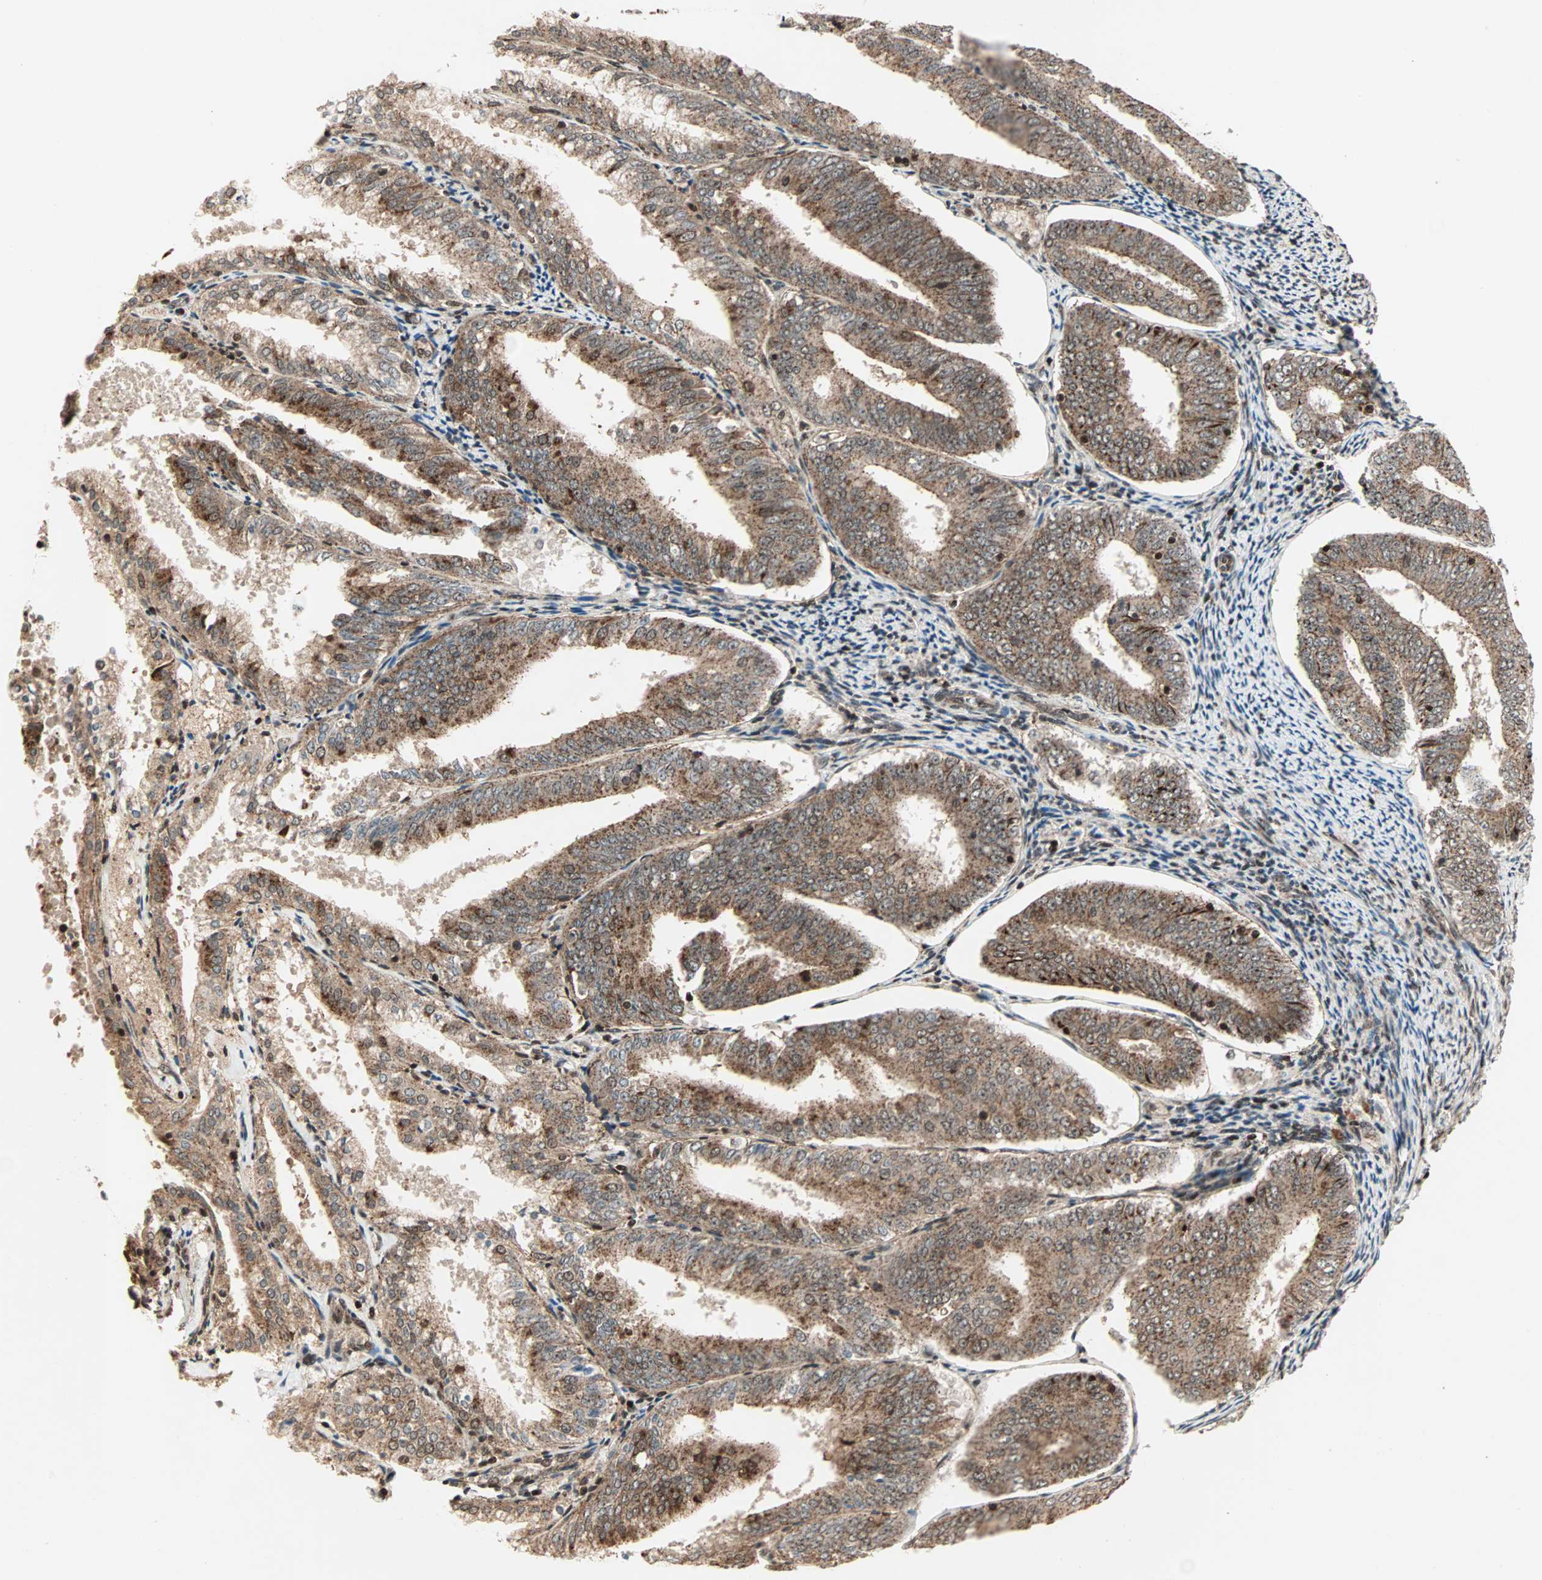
{"staining": {"intensity": "strong", "quantity": ">75%", "location": "cytoplasmic/membranous,nuclear"}, "tissue": "endometrial cancer", "cell_type": "Tumor cells", "image_type": "cancer", "snomed": [{"axis": "morphology", "description": "Adenocarcinoma, NOS"}, {"axis": "topography", "description": "Endometrium"}], "caption": "Protein staining of endometrial cancer (adenocarcinoma) tissue exhibits strong cytoplasmic/membranous and nuclear staining in about >75% of tumor cells. The staining is performed using DAB brown chromogen to label protein expression. The nuclei are counter-stained blue using hematoxylin.", "gene": "ZBED9", "patient": {"sex": "female", "age": 63}}